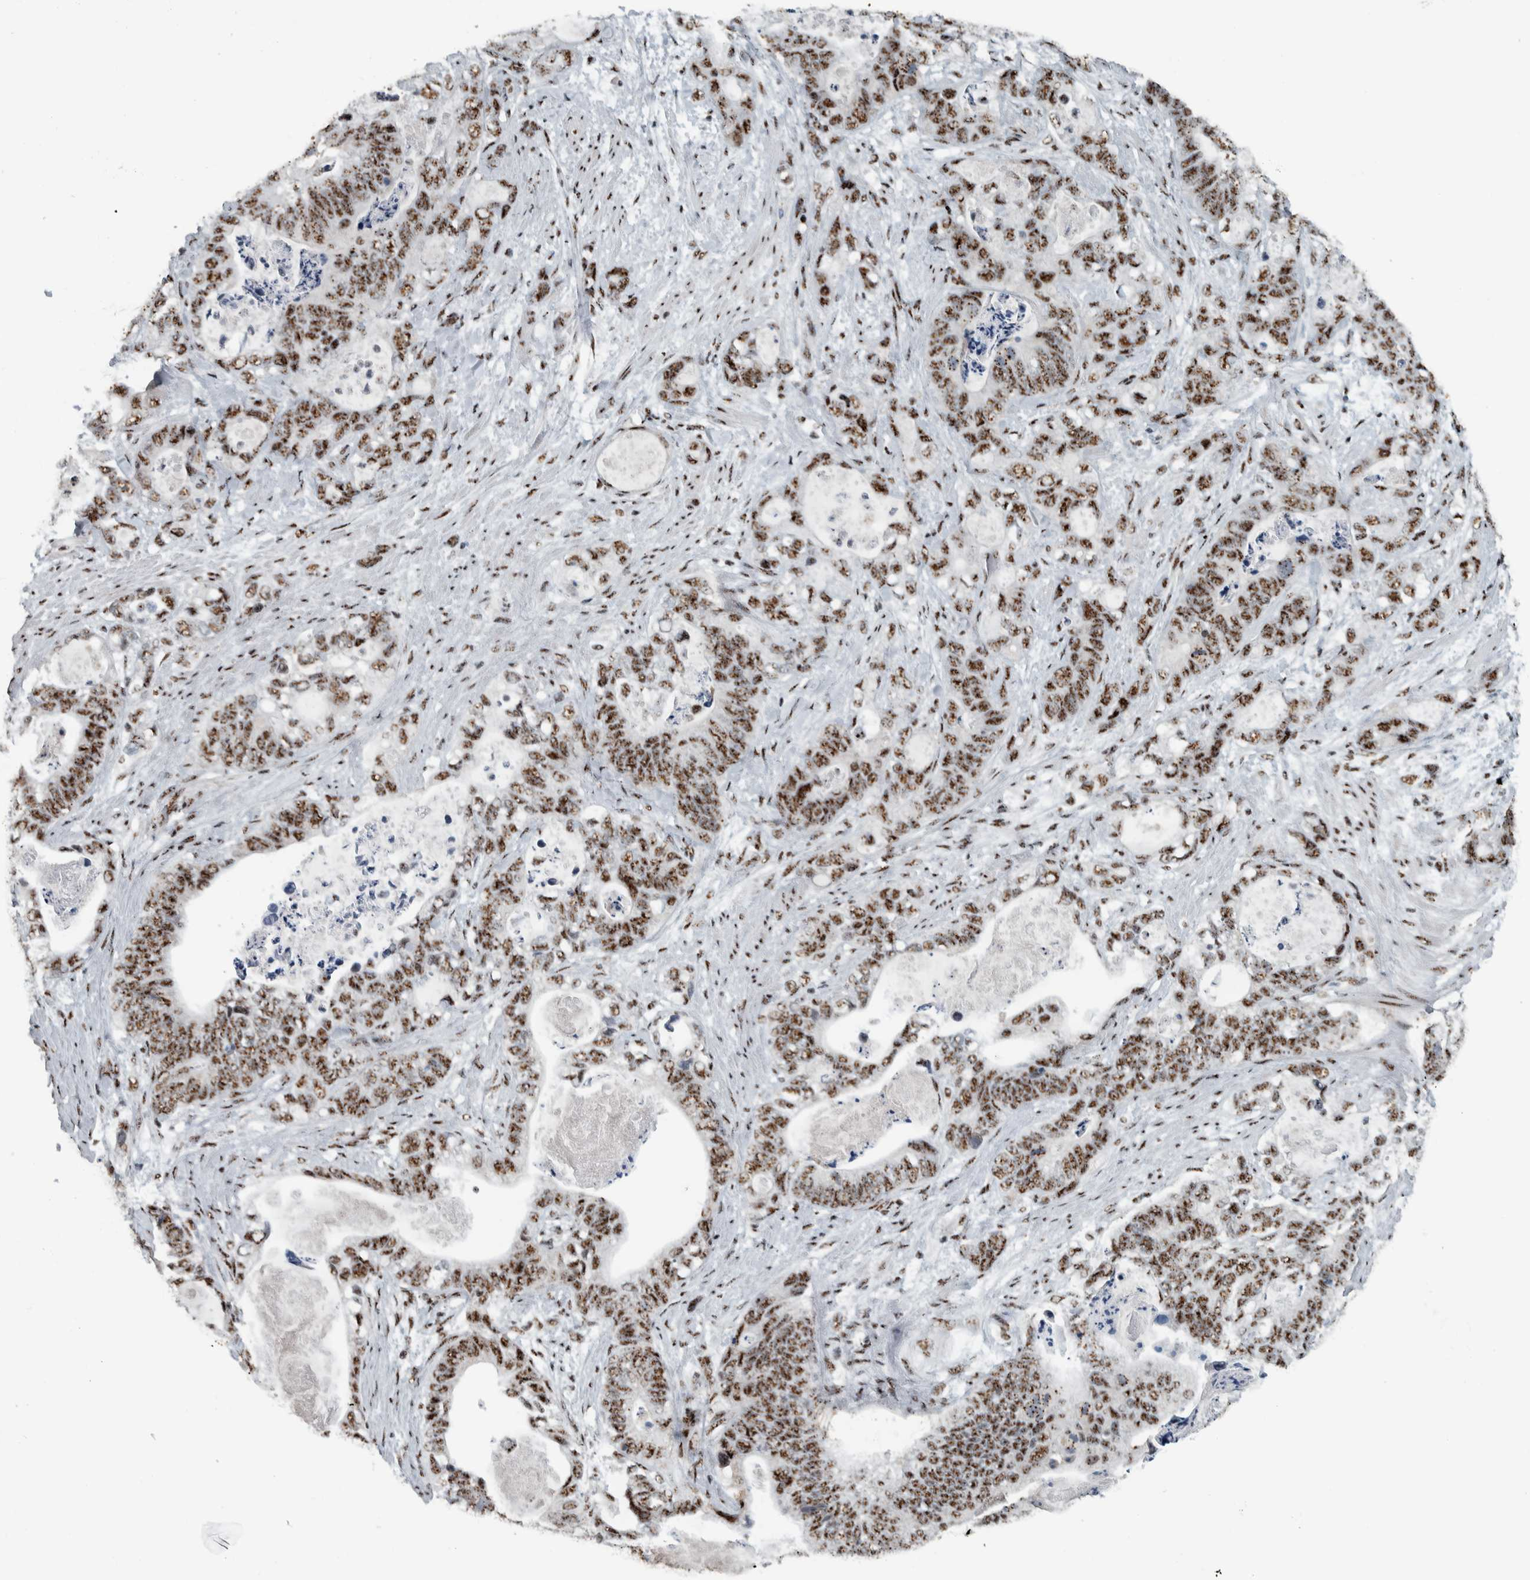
{"staining": {"intensity": "moderate", "quantity": ">75%", "location": "nuclear"}, "tissue": "stomach cancer", "cell_type": "Tumor cells", "image_type": "cancer", "snomed": [{"axis": "morphology", "description": "Normal tissue, NOS"}, {"axis": "morphology", "description": "Adenocarcinoma, NOS"}, {"axis": "topography", "description": "Stomach"}], "caption": "Immunohistochemistry (DAB) staining of human stomach cancer (adenocarcinoma) reveals moderate nuclear protein positivity in about >75% of tumor cells.", "gene": "SON", "patient": {"sex": "female", "age": 89}}